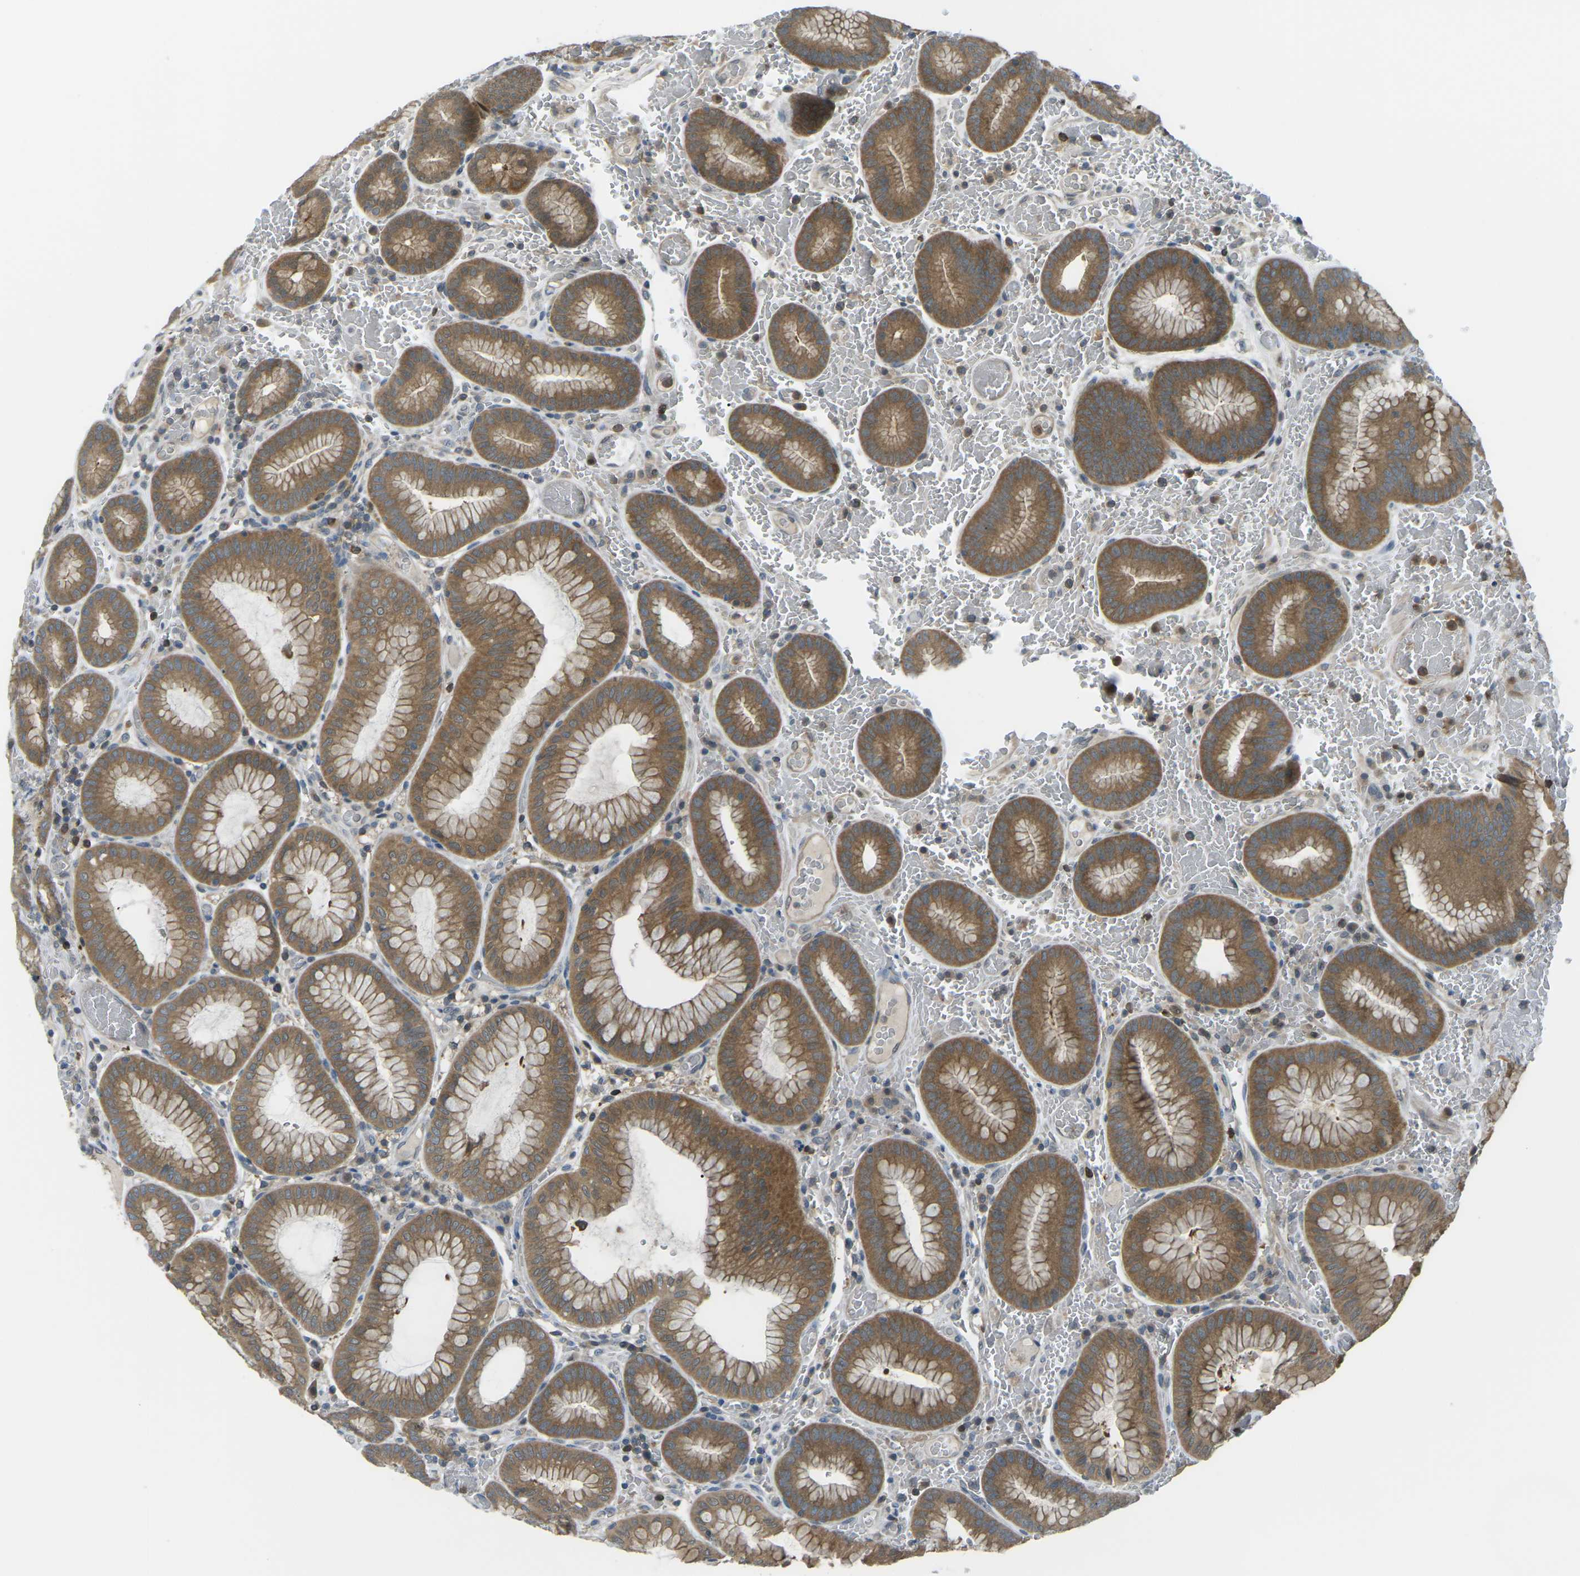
{"staining": {"intensity": "strong", "quantity": "25%-75%", "location": "cytoplasmic/membranous"}, "tissue": "stomach", "cell_type": "Glandular cells", "image_type": "normal", "snomed": [{"axis": "morphology", "description": "Normal tissue, NOS"}, {"axis": "morphology", "description": "Carcinoid, malignant, NOS"}, {"axis": "topography", "description": "Stomach, upper"}], "caption": "Stomach stained with DAB (3,3'-diaminobenzidine) immunohistochemistry displays high levels of strong cytoplasmic/membranous staining in about 25%-75% of glandular cells.", "gene": "PIEZO2", "patient": {"sex": "male", "age": 39}}